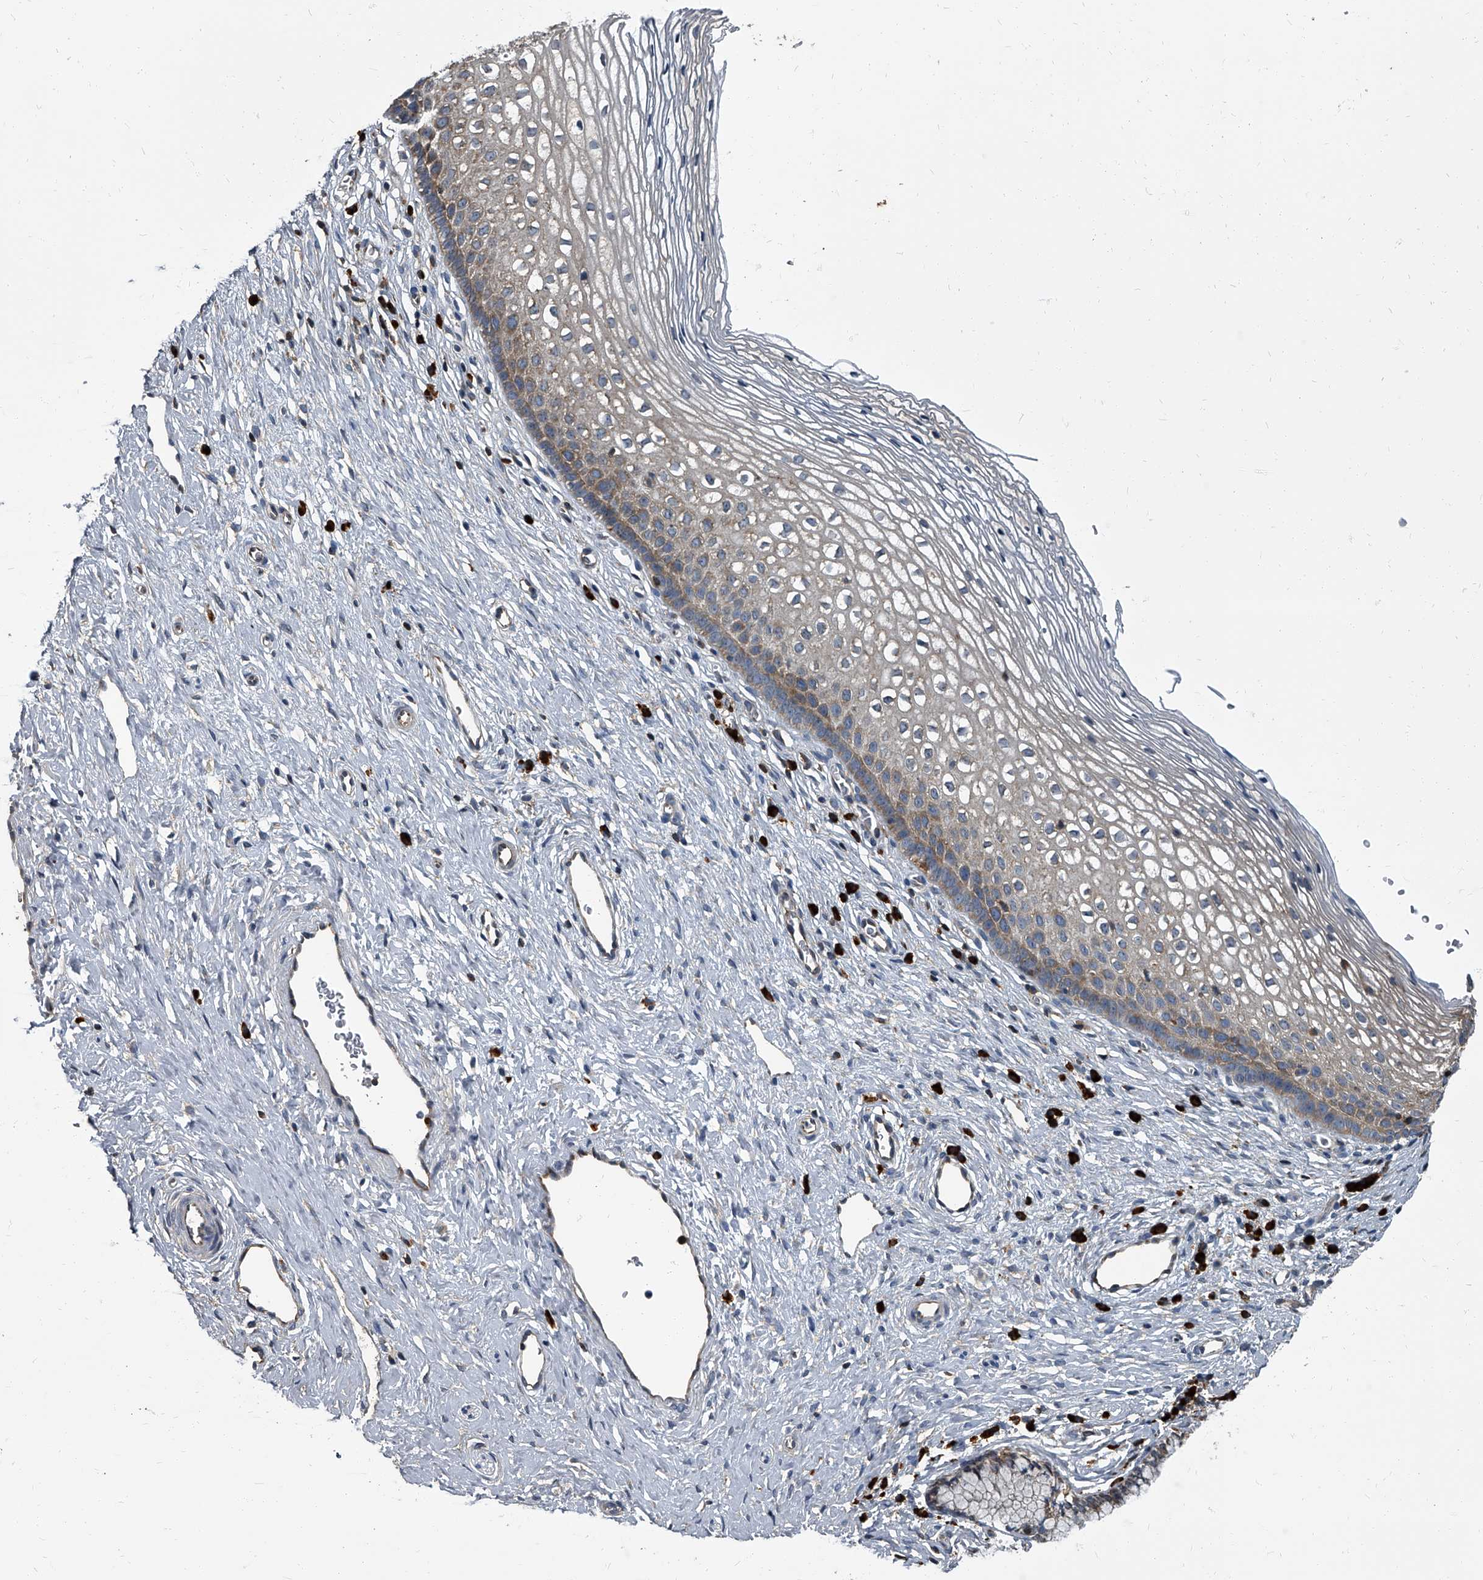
{"staining": {"intensity": "weak", "quantity": ">75%", "location": "cytoplasmic/membranous"}, "tissue": "cervix", "cell_type": "Glandular cells", "image_type": "normal", "snomed": [{"axis": "morphology", "description": "Normal tissue, NOS"}, {"axis": "topography", "description": "Cervix"}], "caption": "Cervix stained with DAB (3,3'-diaminobenzidine) immunohistochemistry exhibits low levels of weak cytoplasmic/membranous expression in approximately >75% of glandular cells.", "gene": "CDV3", "patient": {"sex": "female", "age": 27}}